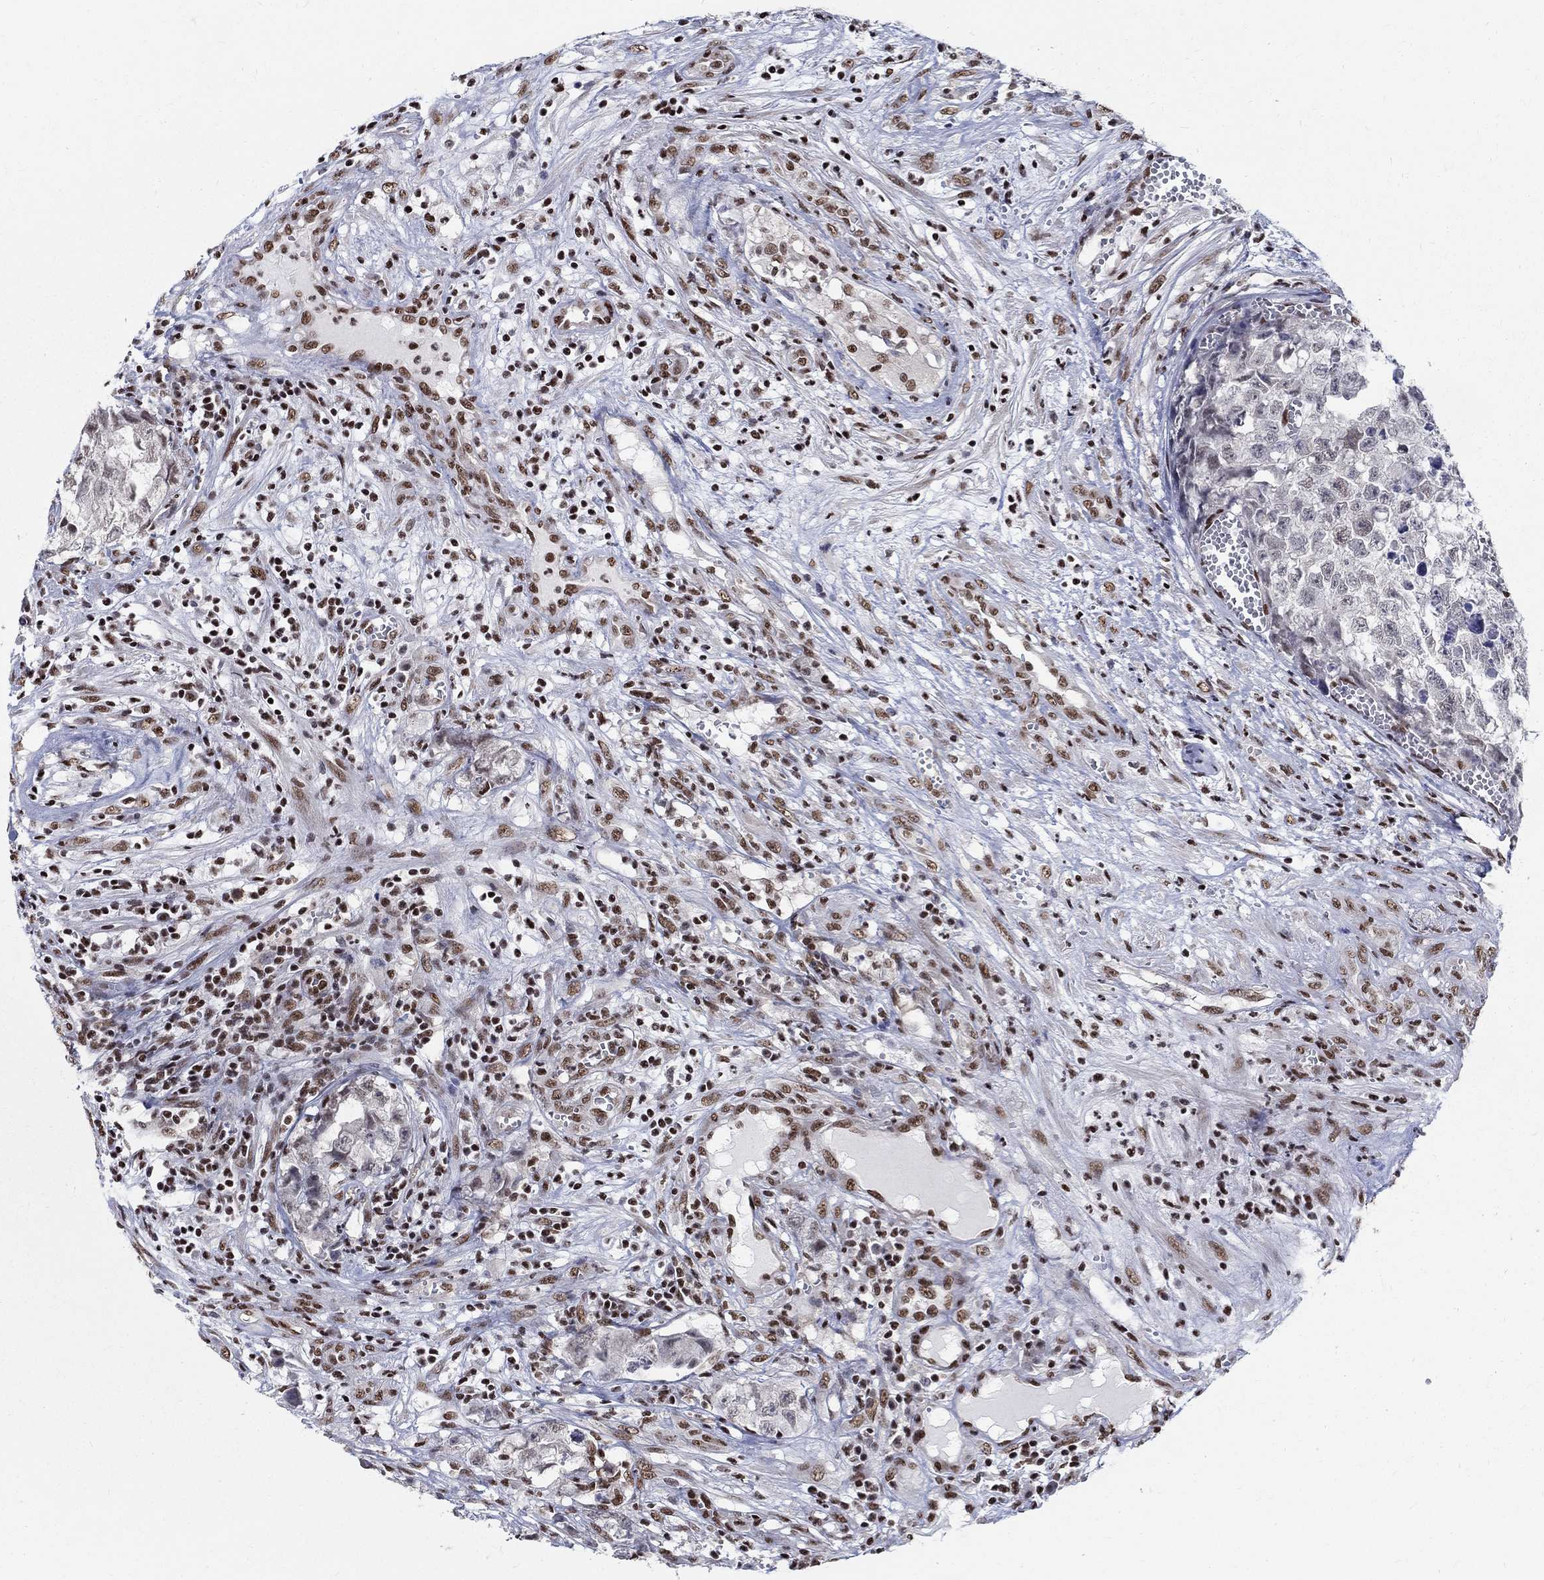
{"staining": {"intensity": "negative", "quantity": "none", "location": "none"}, "tissue": "testis cancer", "cell_type": "Tumor cells", "image_type": "cancer", "snomed": [{"axis": "morphology", "description": "Seminoma, NOS"}, {"axis": "morphology", "description": "Carcinoma, Embryonal, NOS"}, {"axis": "topography", "description": "Testis"}], "caption": "Micrograph shows no protein expression in tumor cells of testis cancer (embryonal carcinoma) tissue. Nuclei are stained in blue.", "gene": "FBXO16", "patient": {"sex": "male", "age": 22}}